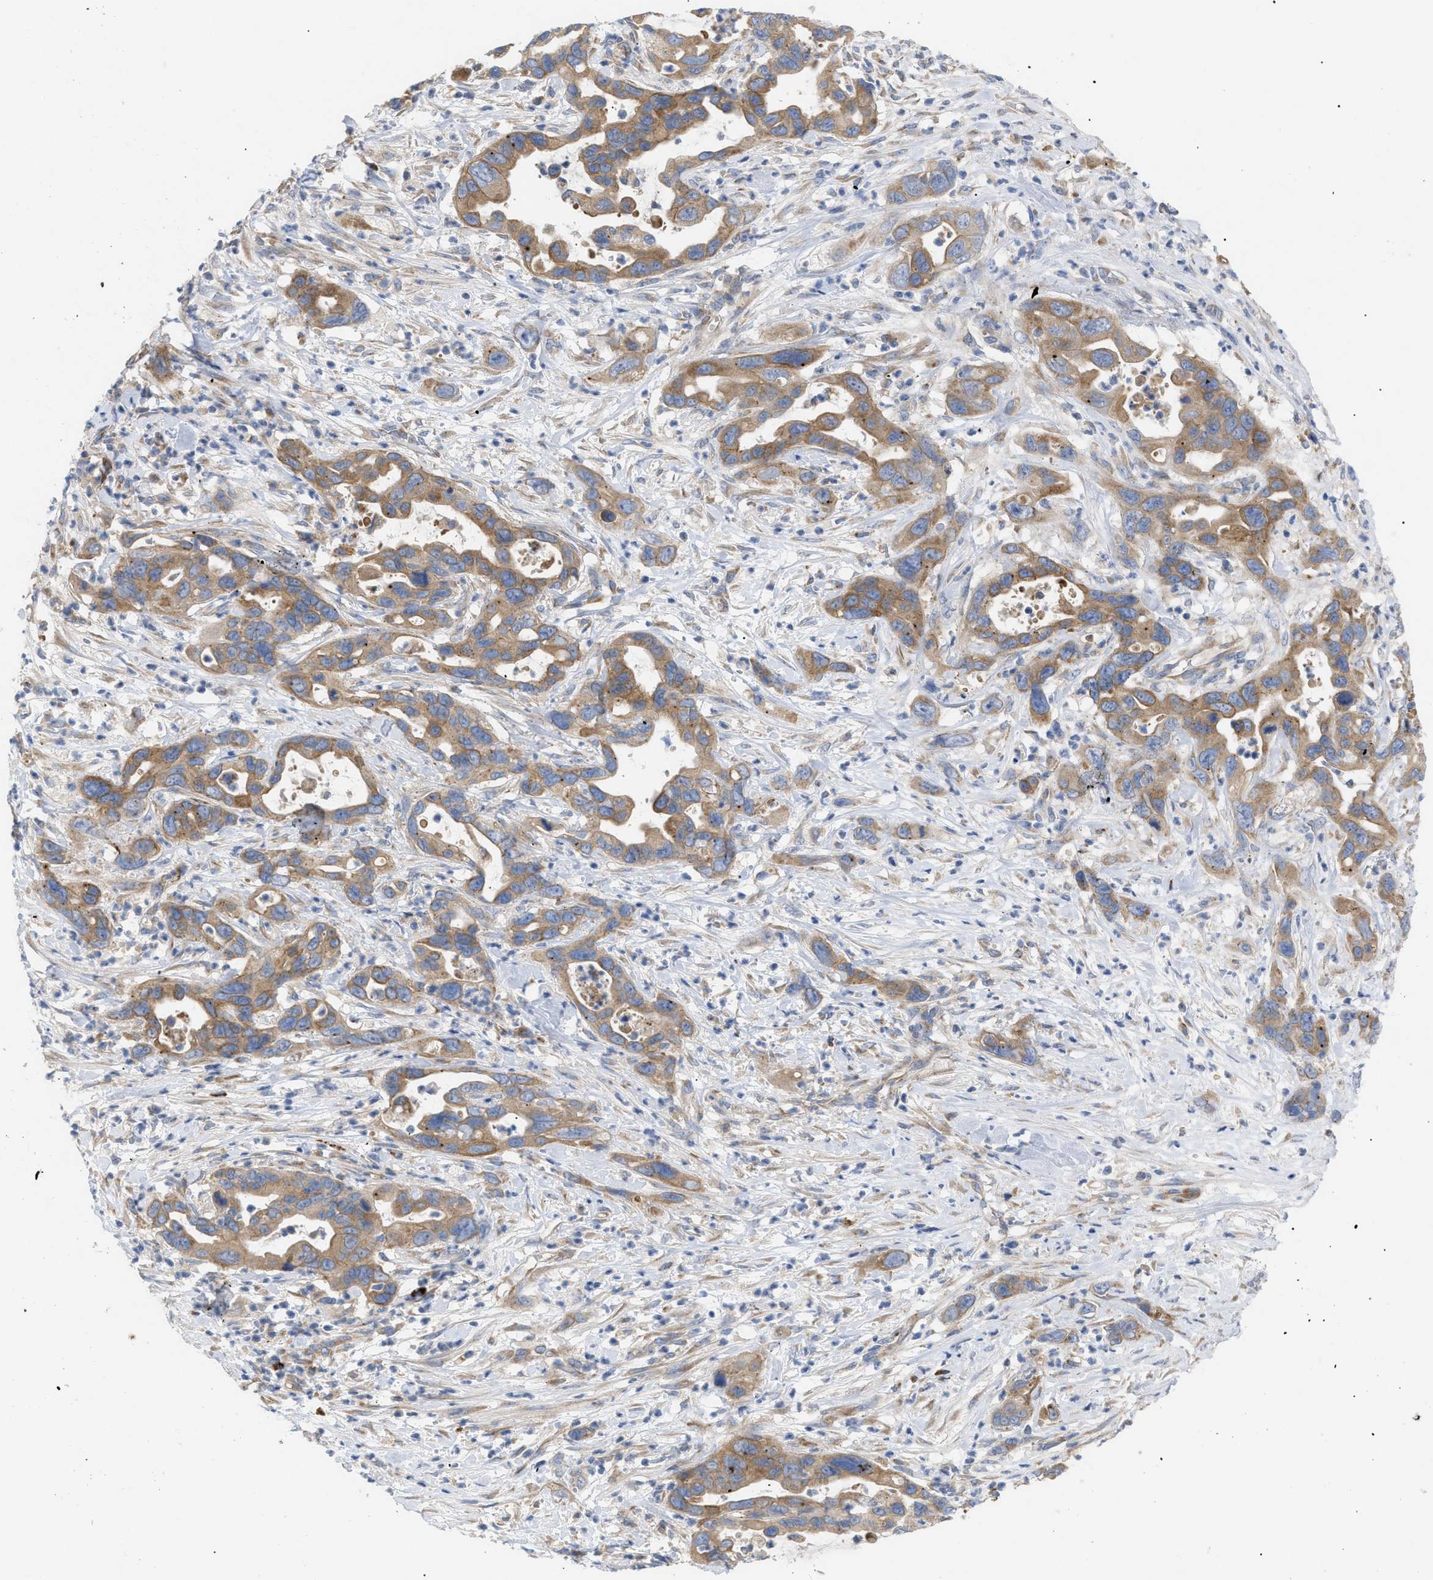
{"staining": {"intensity": "moderate", "quantity": ">75%", "location": "cytoplasmic/membranous"}, "tissue": "pancreatic cancer", "cell_type": "Tumor cells", "image_type": "cancer", "snomed": [{"axis": "morphology", "description": "Adenocarcinoma, NOS"}, {"axis": "topography", "description": "Pancreas"}], "caption": "About >75% of tumor cells in human pancreatic adenocarcinoma exhibit moderate cytoplasmic/membranous protein staining as visualized by brown immunohistochemical staining.", "gene": "SLC50A1", "patient": {"sex": "female", "age": 70}}